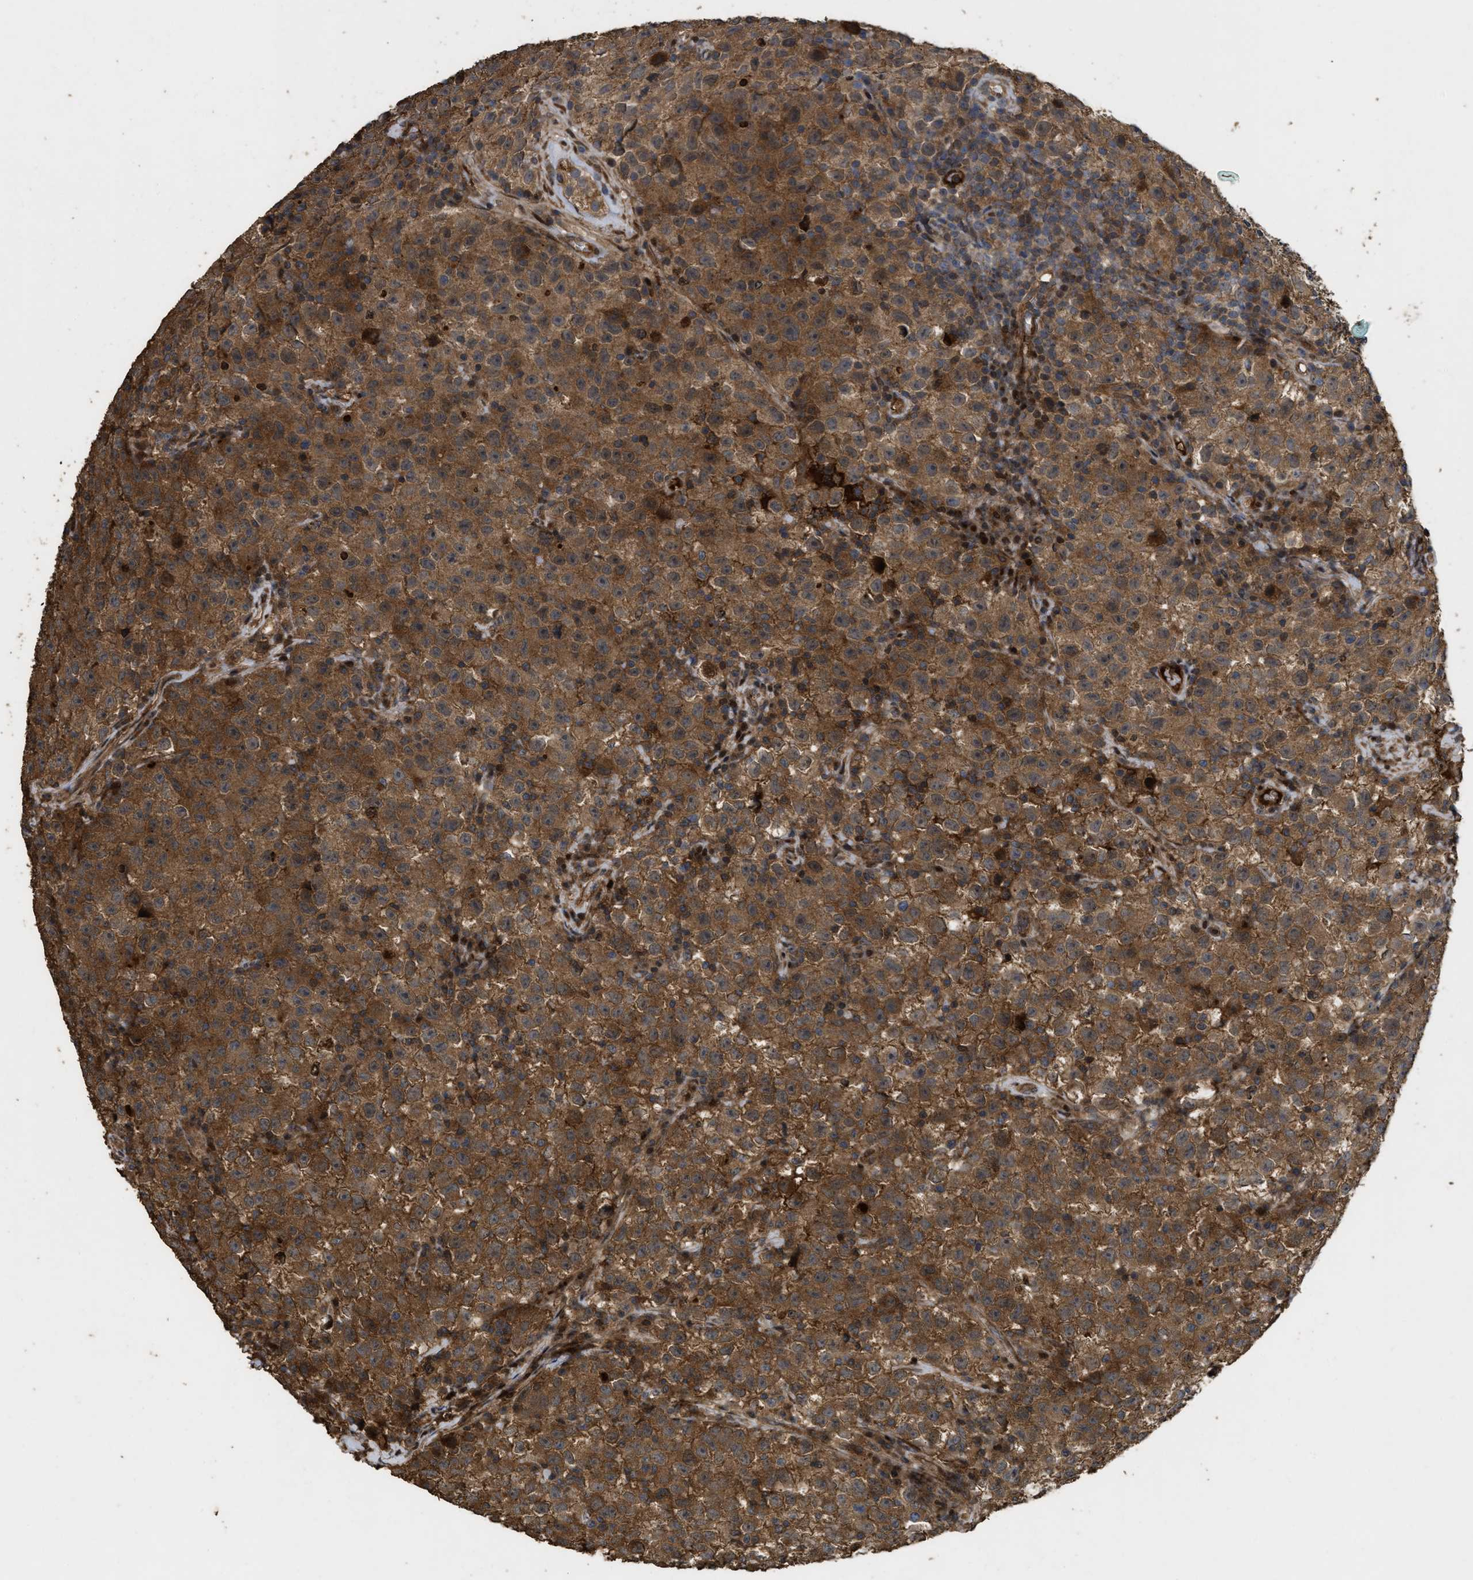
{"staining": {"intensity": "strong", "quantity": ">75%", "location": "cytoplasmic/membranous,nuclear"}, "tissue": "testis cancer", "cell_type": "Tumor cells", "image_type": "cancer", "snomed": [{"axis": "morphology", "description": "Seminoma, NOS"}, {"axis": "topography", "description": "Testis"}], "caption": "Seminoma (testis) stained with a protein marker exhibits strong staining in tumor cells.", "gene": "CBR3", "patient": {"sex": "male", "age": 22}}